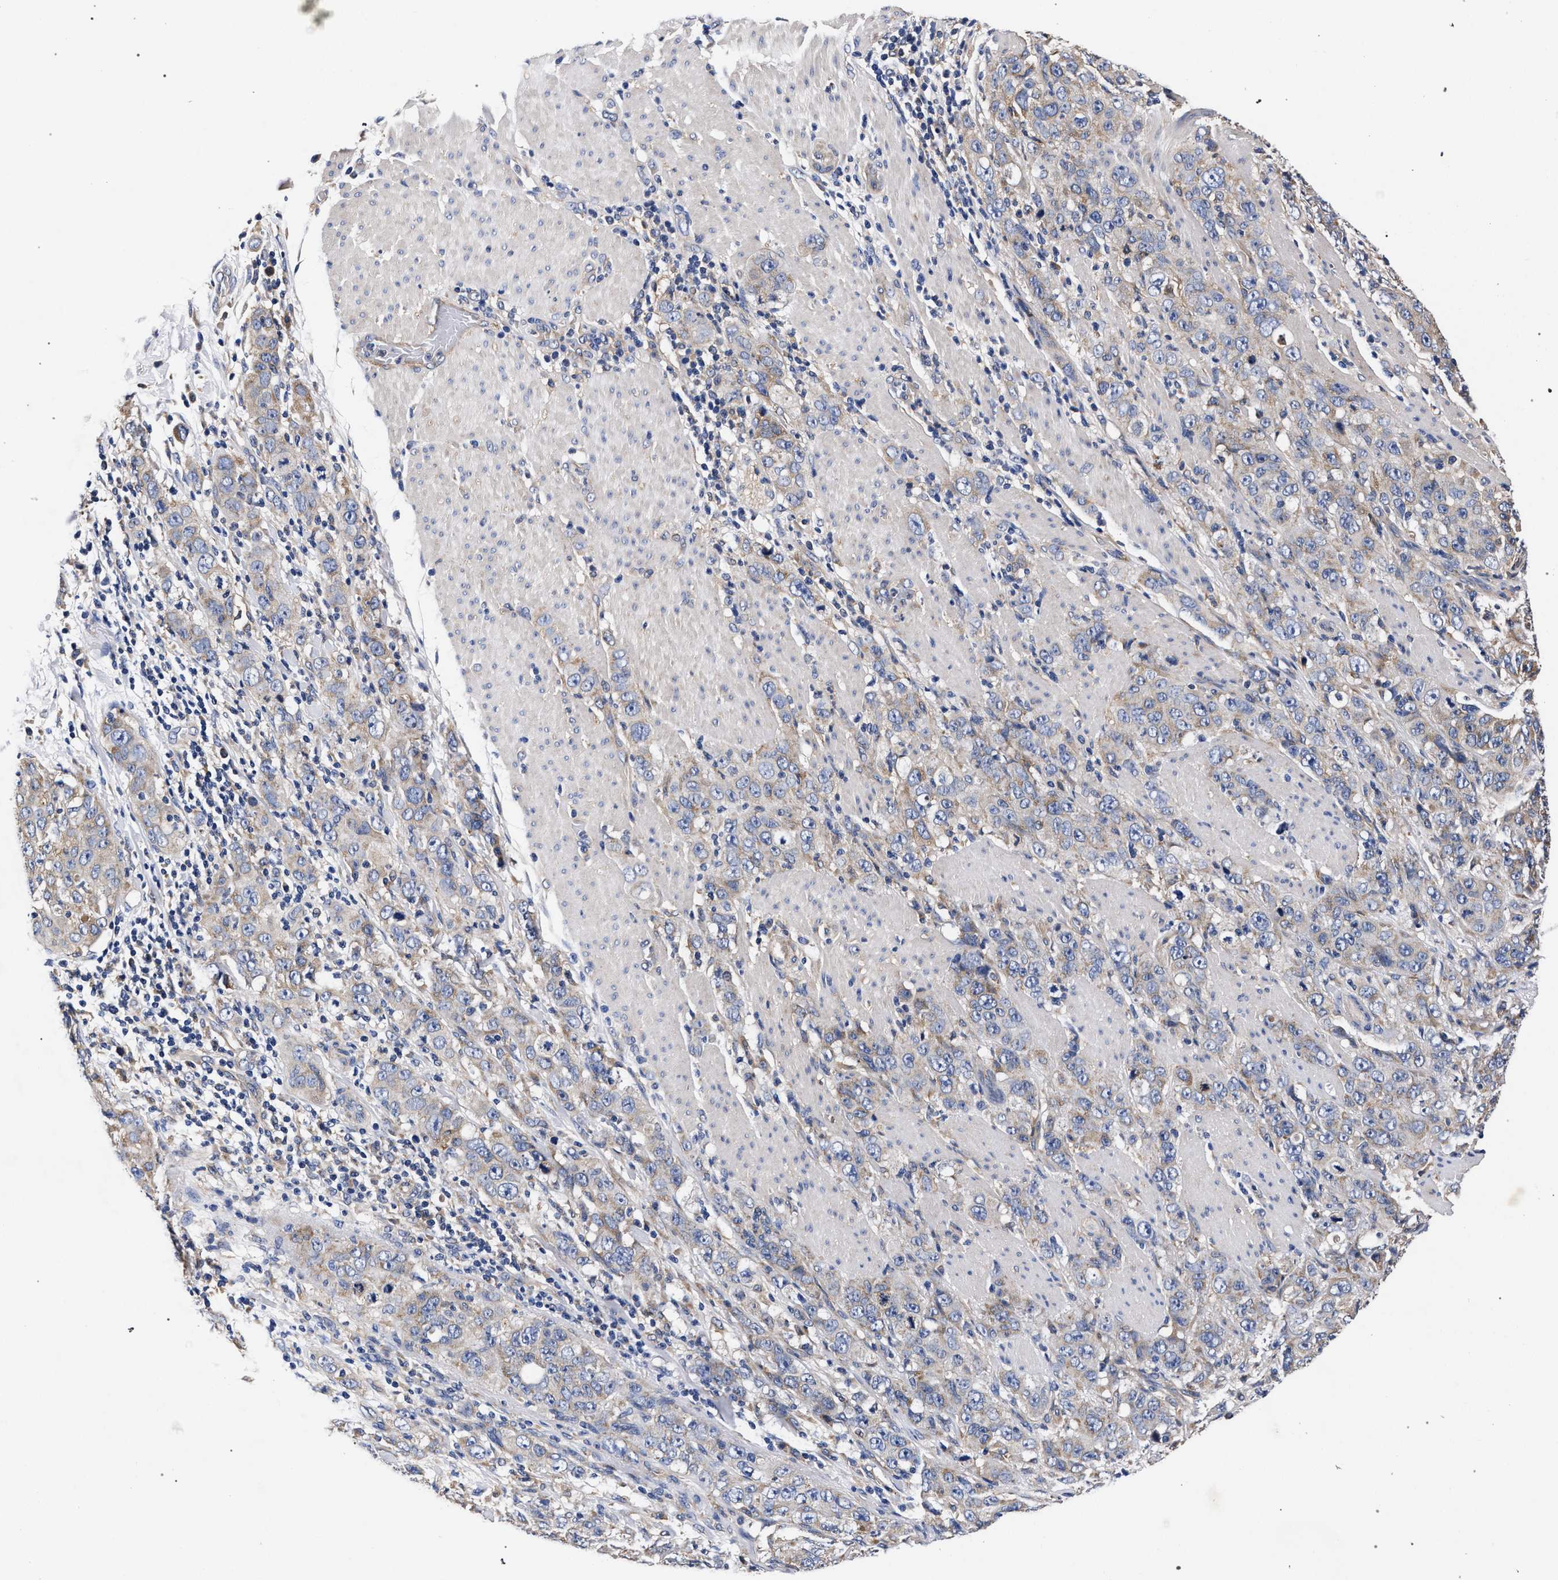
{"staining": {"intensity": "weak", "quantity": "<25%", "location": "cytoplasmic/membranous"}, "tissue": "stomach cancer", "cell_type": "Tumor cells", "image_type": "cancer", "snomed": [{"axis": "morphology", "description": "Adenocarcinoma, NOS"}, {"axis": "topography", "description": "Stomach"}], "caption": "The micrograph shows no staining of tumor cells in adenocarcinoma (stomach).", "gene": "CFAP95", "patient": {"sex": "male", "age": 48}}